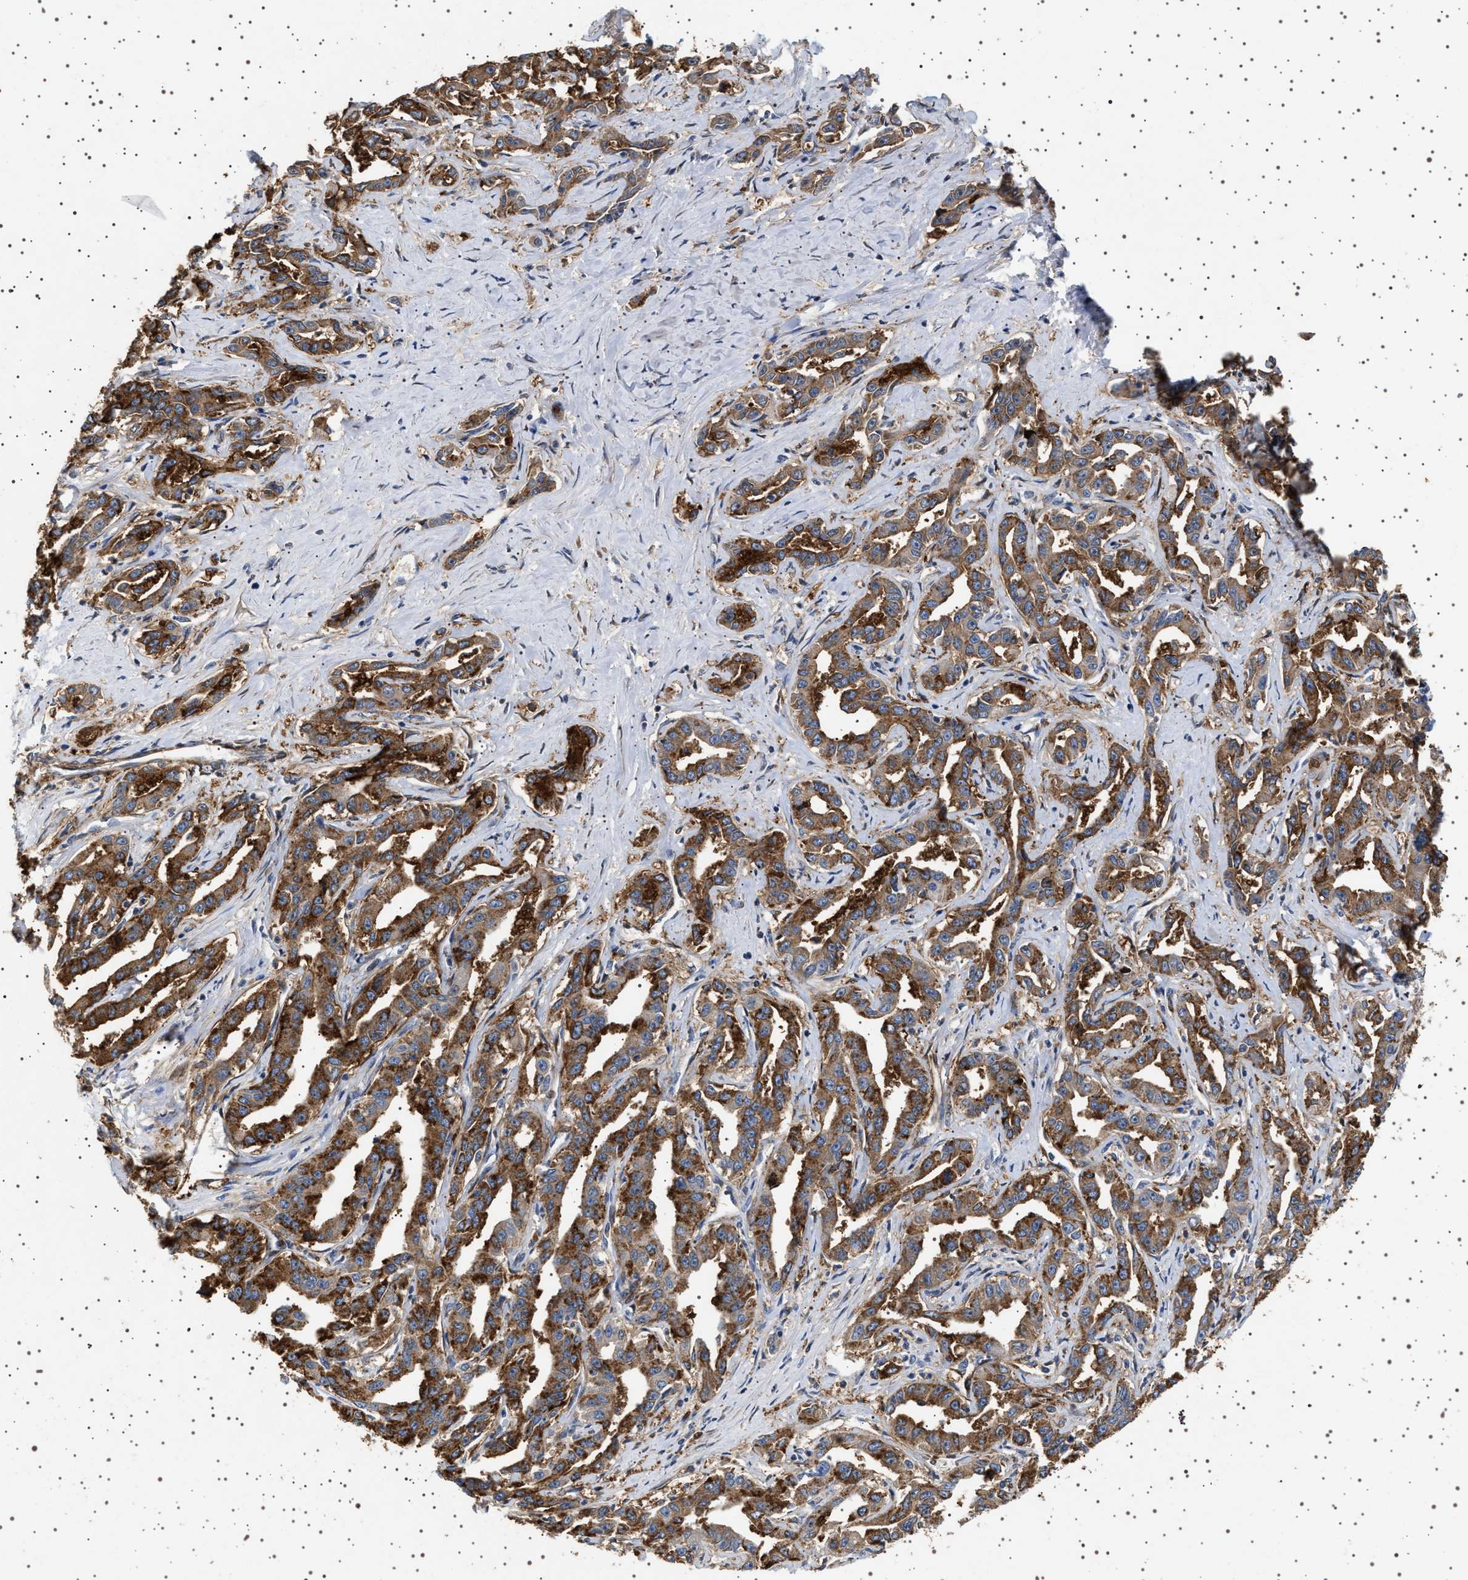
{"staining": {"intensity": "moderate", "quantity": ">75%", "location": "cytoplasmic/membranous"}, "tissue": "liver cancer", "cell_type": "Tumor cells", "image_type": "cancer", "snomed": [{"axis": "morphology", "description": "Cholangiocarcinoma"}, {"axis": "topography", "description": "Liver"}], "caption": "Immunohistochemistry micrograph of liver cholangiocarcinoma stained for a protein (brown), which exhibits medium levels of moderate cytoplasmic/membranous staining in approximately >75% of tumor cells.", "gene": "GUCY1B1", "patient": {"sex": "male", "age": 59}}